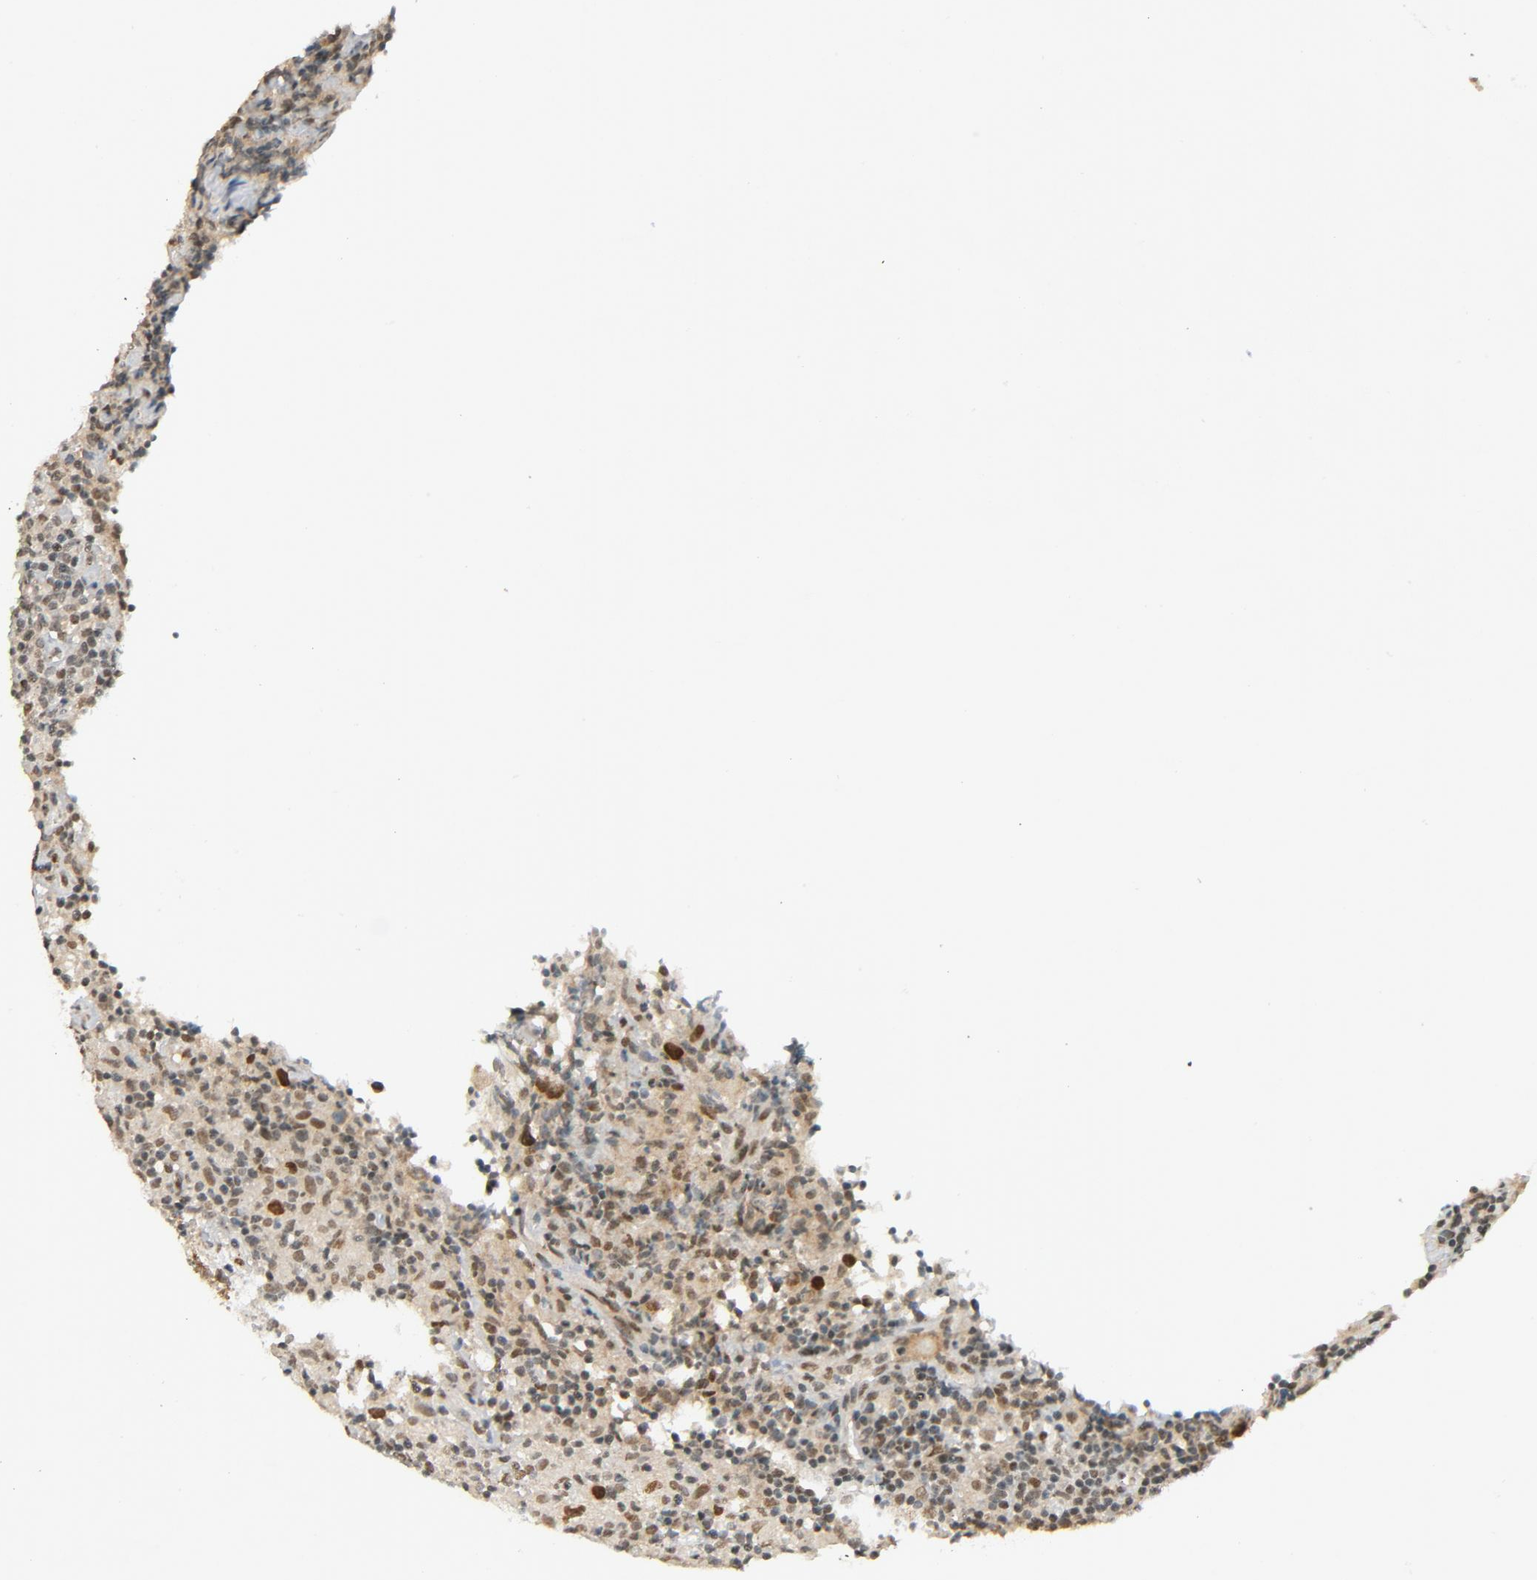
{"staining": {"intensity": "moderate", "quantity": ">75%", "location": "nuclear"}, "tissue": "lymphoma", "cell_type": "Tumor cells", "image_type": "cancer", "snomed": [{"axis": "morphology", "description": "Hodgkin's disease, NOS"}, {"axis": "topography", "description": "Lymph node"}], "caption": "Protein analysis of Hodgkin's disease tissue reveals moderate nuclear expression in about >75% of tumor cells. (DAB (3,3'-diaminobenzidine) IHC, brown staining for protein, blue staining for nuclei).", "gene": "SMARCD1", "patient": {"sex": "male", "age": 65}}